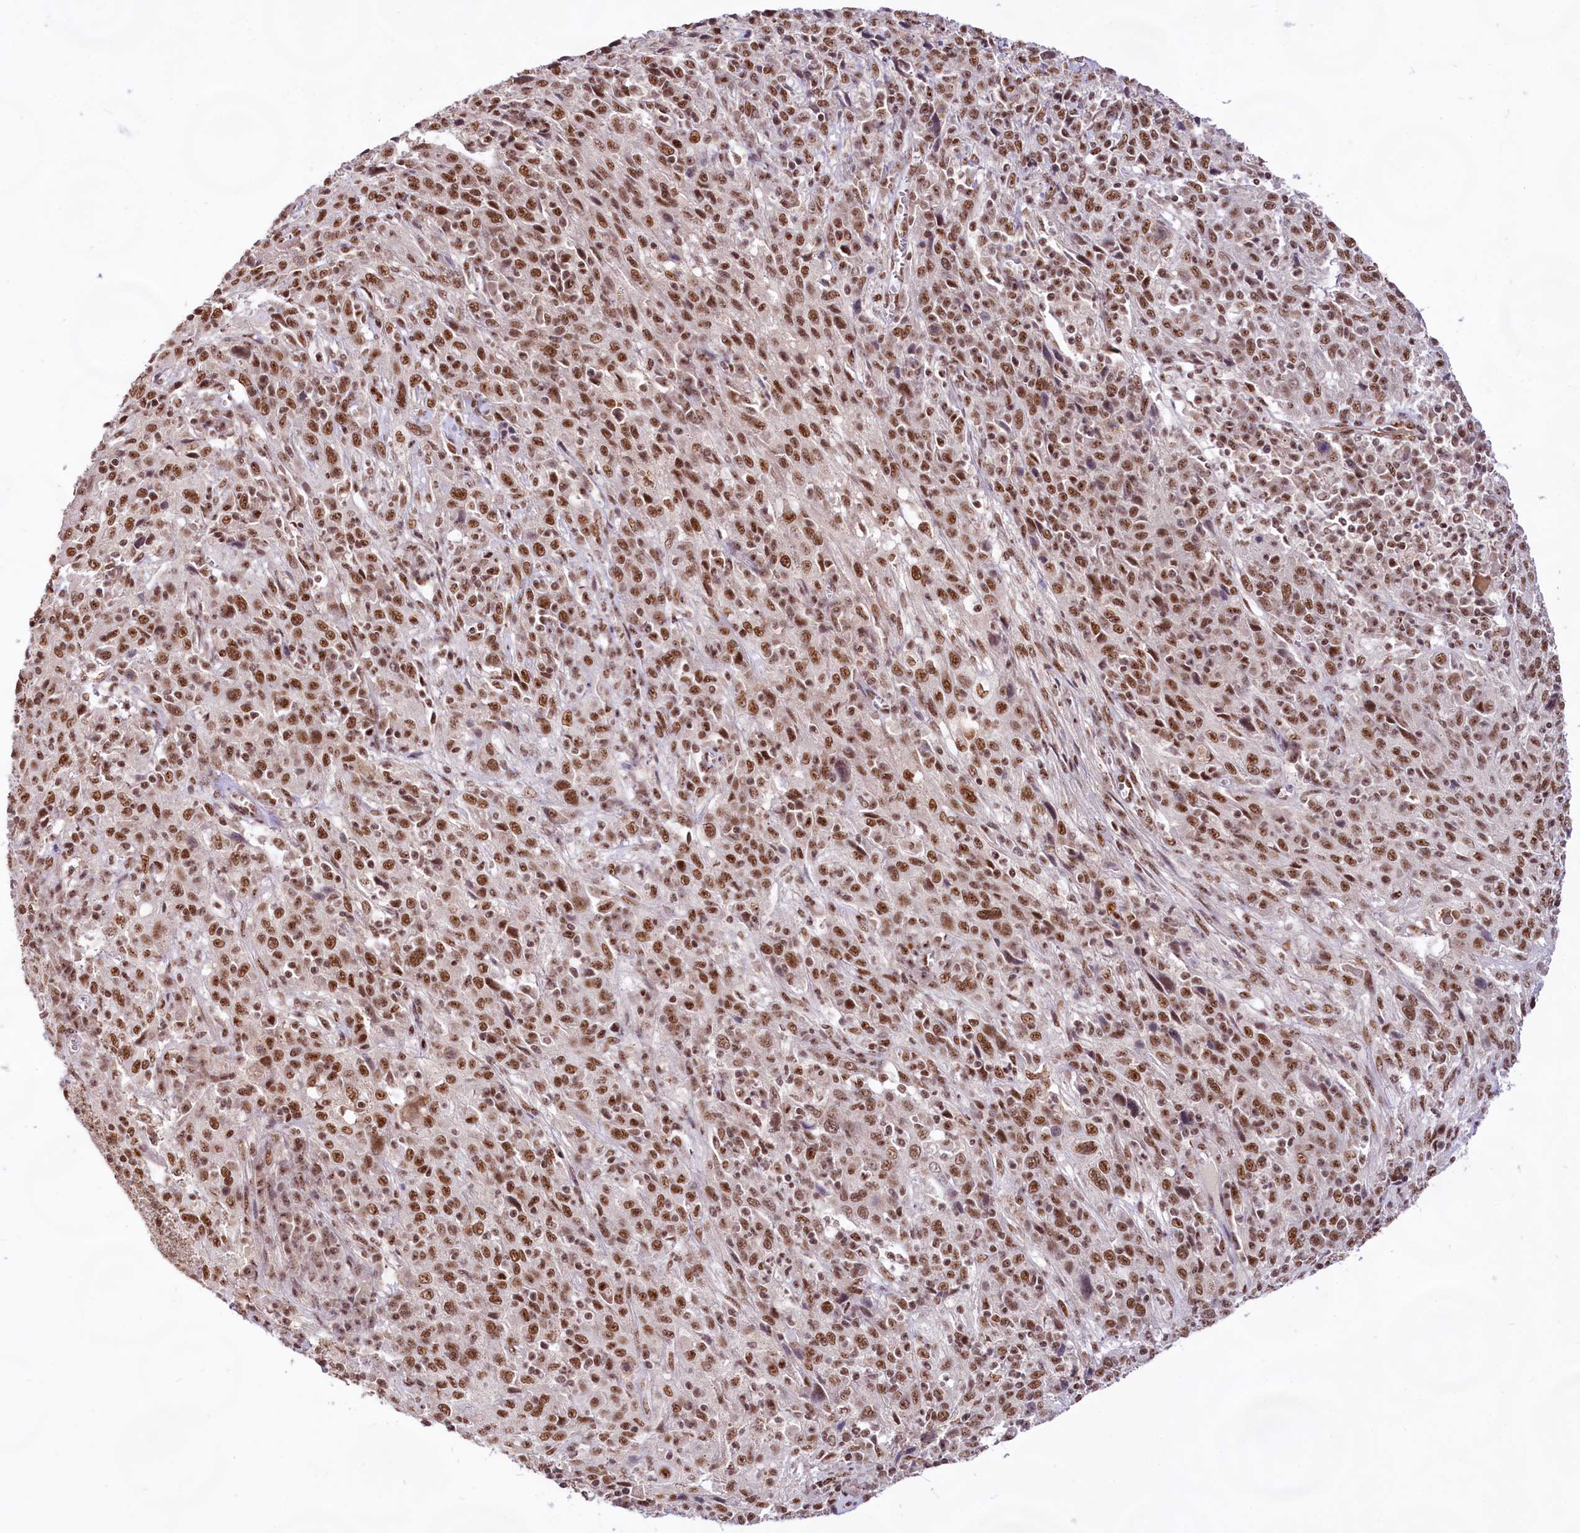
{"staining": {"intensity": "moderate", "quantity": ">75%", "location": "nuclear"}, "tissue": "cervical cancer", "cell_type": "Tumor cells", "image_type": "cancer", "snomed": [{"axis": "morphology", "description": "Squamous cell carcinoma, NOS"}, {"axis": "topography", "description": "Cervix"}], "caption": "The photomicrograph displays a brown stain indicating the presence of a protein in the nuclear of tumor cells in cervical cancer. The staining was performed using DAB (3,3'-diaminobenzidine), with brown indicating positive protein expression. Nuclei are stained blue with hematoxylin.", "gene": "HIRA", "patient": {"sex": "female", "age": 46}}